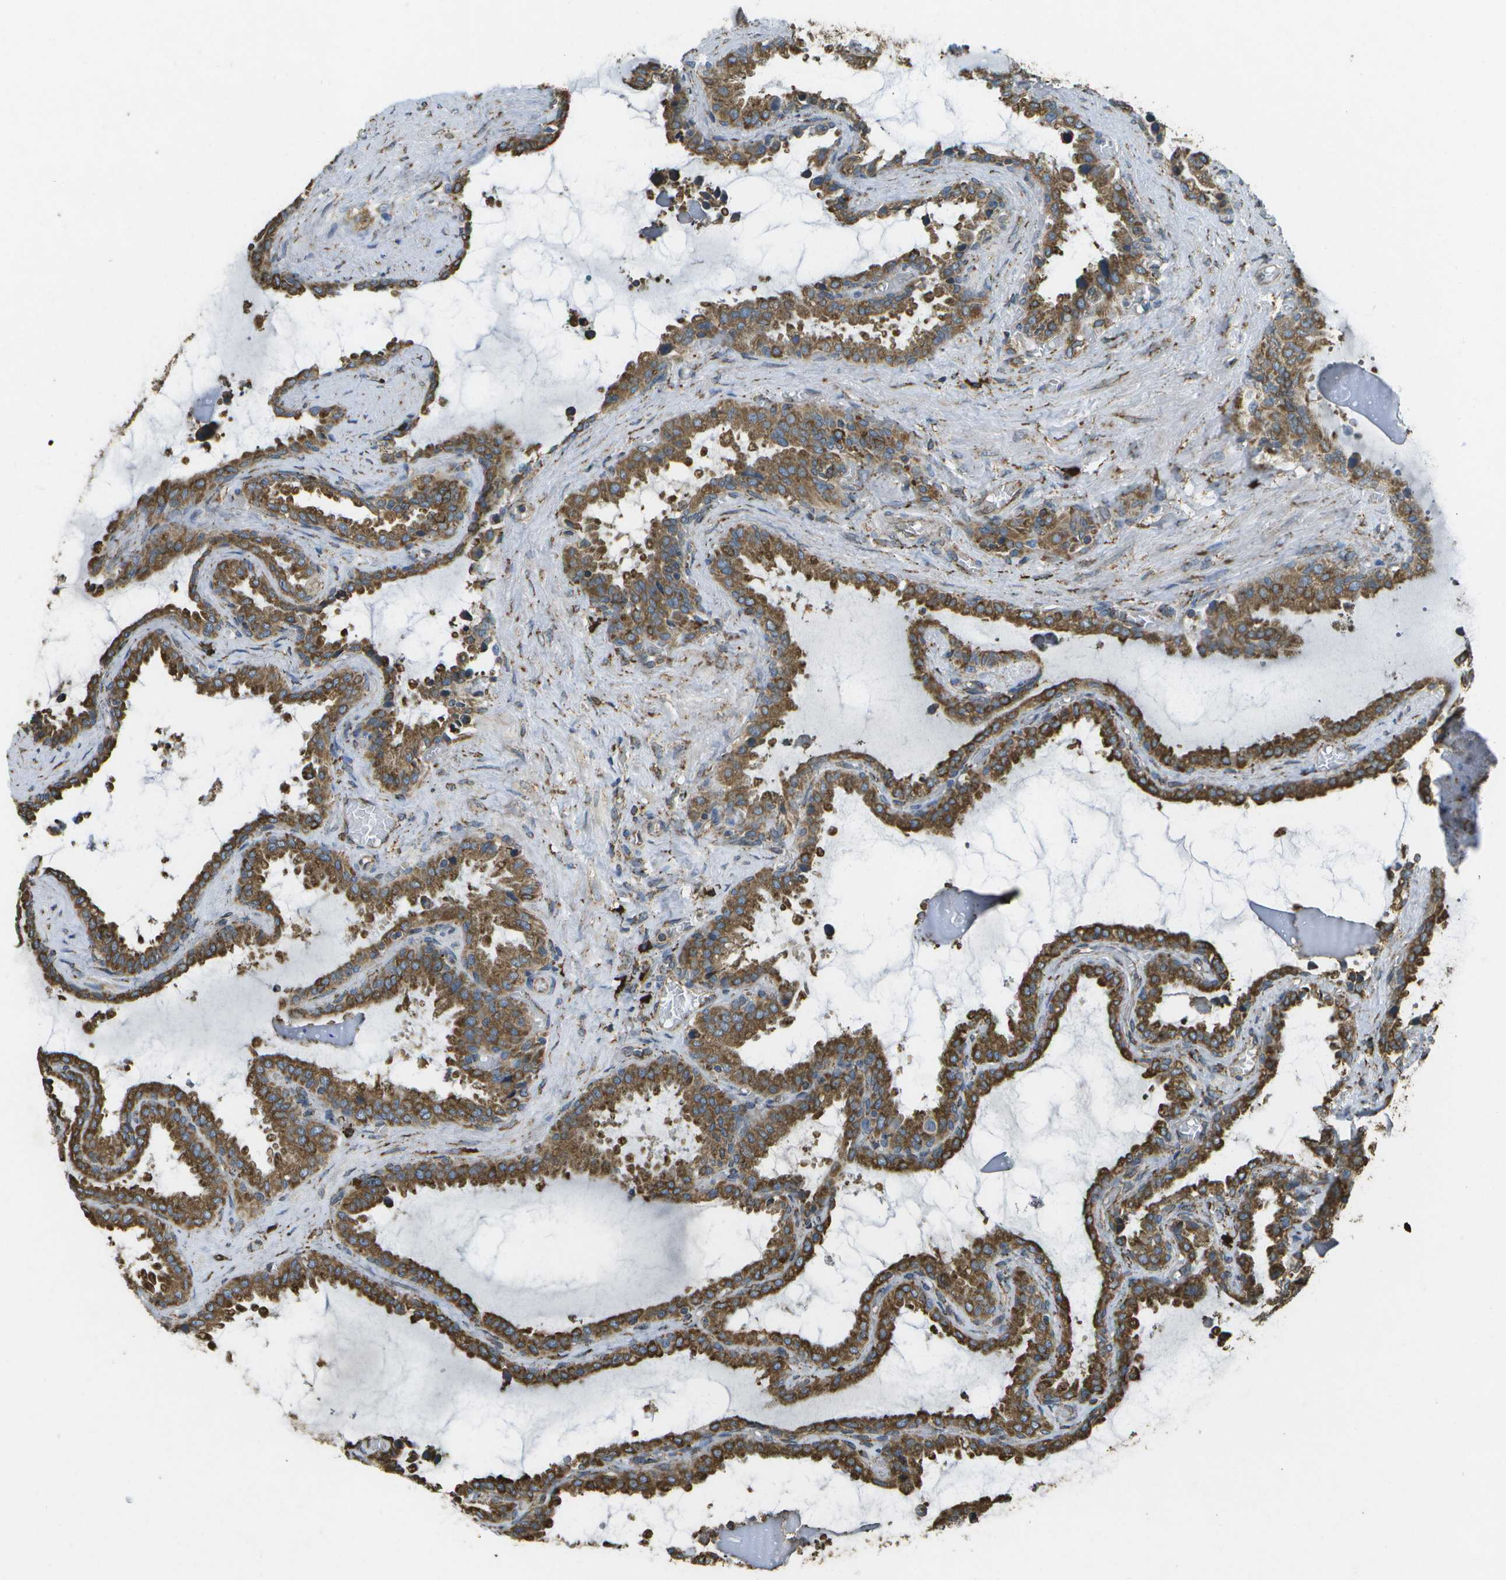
{"staining": {"intensity": "moderate", "quantity": ">75%", "location": "cytoplasmic/membranous"}, "tissue": "seminal vesicle", "cell_type": "Glandular cells", "image_type": "normal", "snomed": [{"axis": "morphology", "description": "Normal tissue, NOS"}, {"axis": "topography", "description": "Seminal veicle"}], "caption": "High-power microscopy captured an immunohistochemistry histopathology image of unremarkable seminal vesicle, revealing moderate cytoplasmic/membranous expression in approximately >75% of glandular cells.", "gene": "PDIA4", "patient": {"sex": "male", "age": 46}}